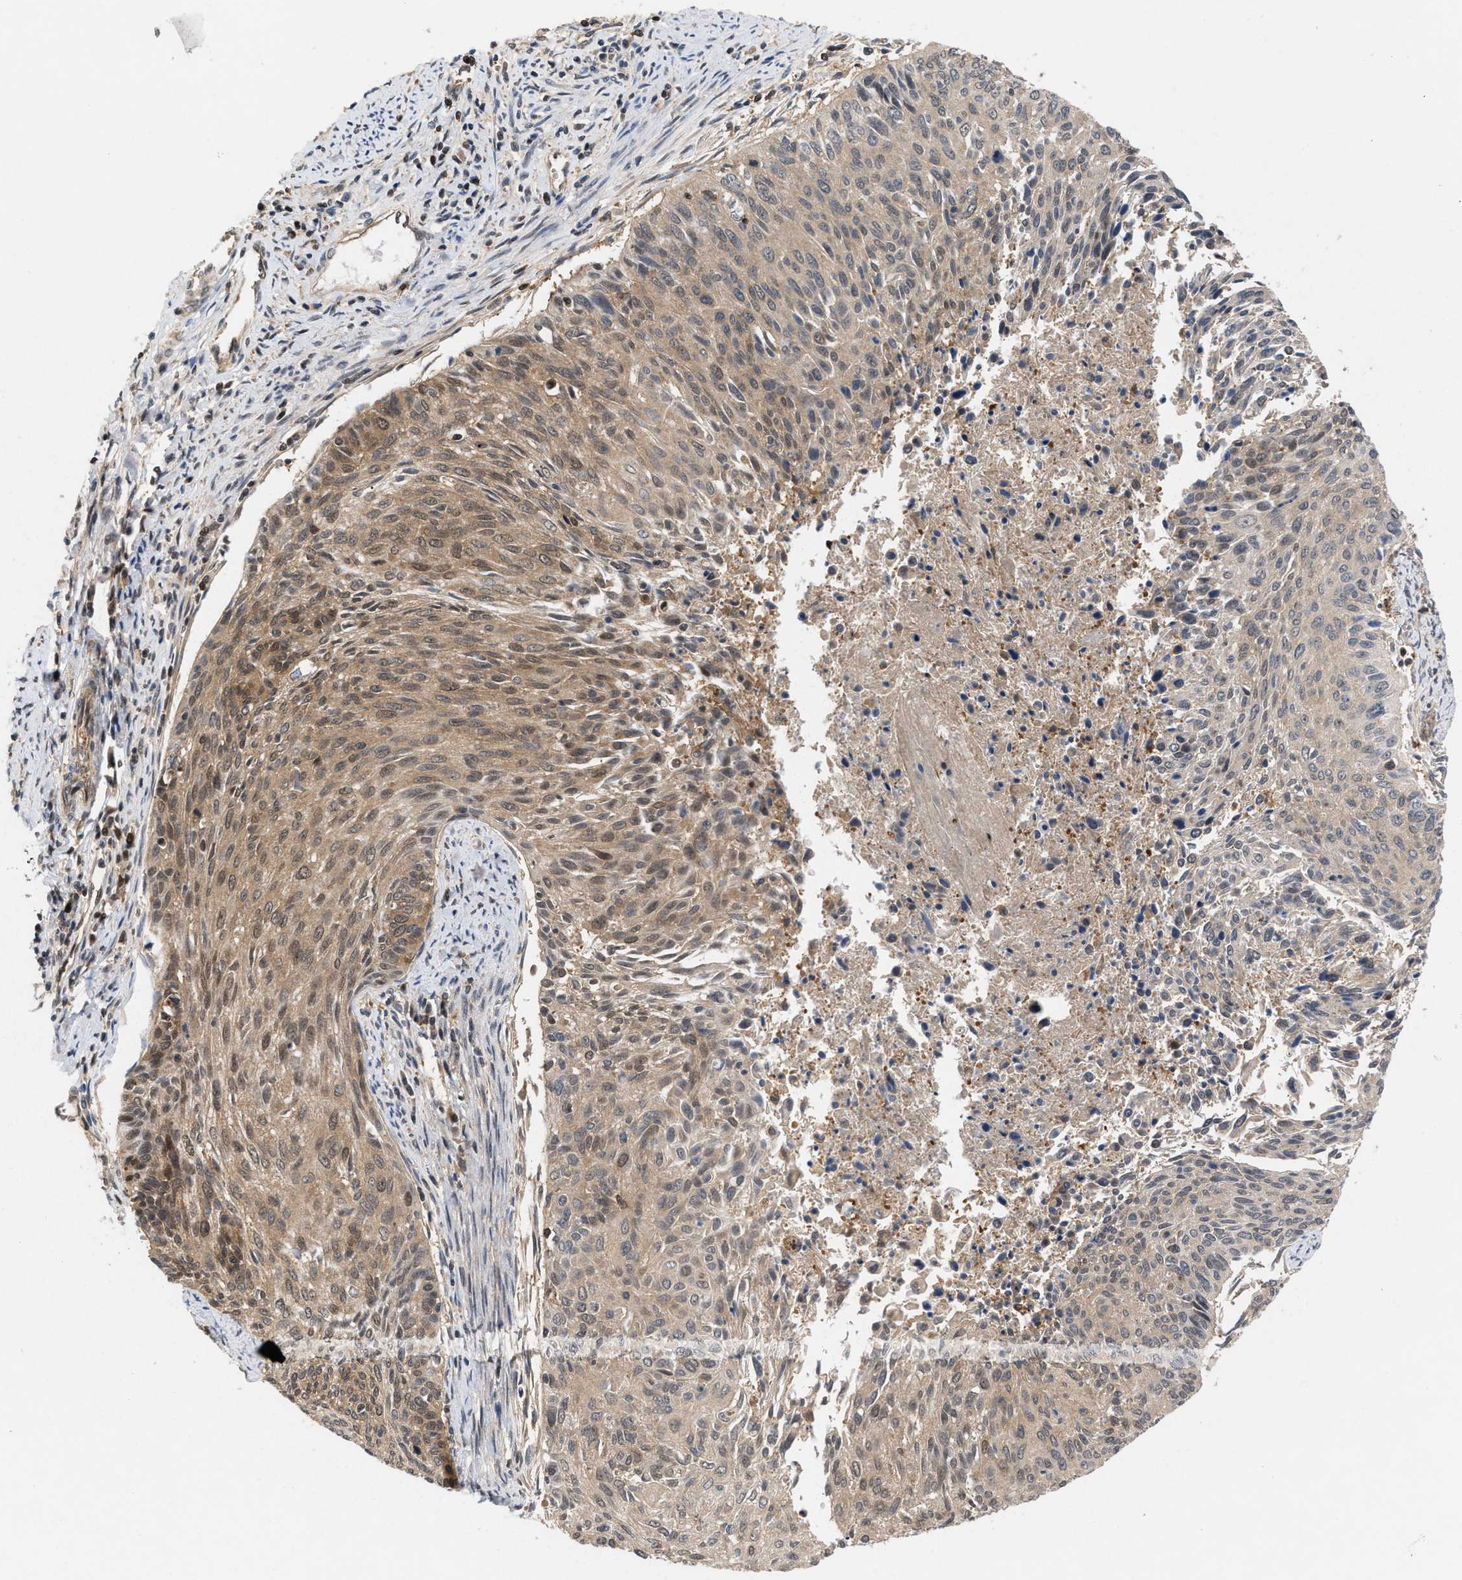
{"staining": {"intensity": "moderate", "quantity": "25%-75%", "location": "cytoplasmic/membranous,nuclear"}, "tissue": "cervical cancer", "cell_type": "Tumor cells", "image_type": "cancer", "snomed": [{"axis": "morphology", "description": "Squamous cell carcinoma, NOS"}, {"axis": "topography", "description": "Cervix"}], "caption": "Protein expression by IHC displays moderate cytoplasmic/membranous and nuclear positivity in about 25%-75% of tumor cells in squamous cell carcinoma (cervical).", "gene": "GLOD4", "patient": {"sex": "female", "age": 55}}